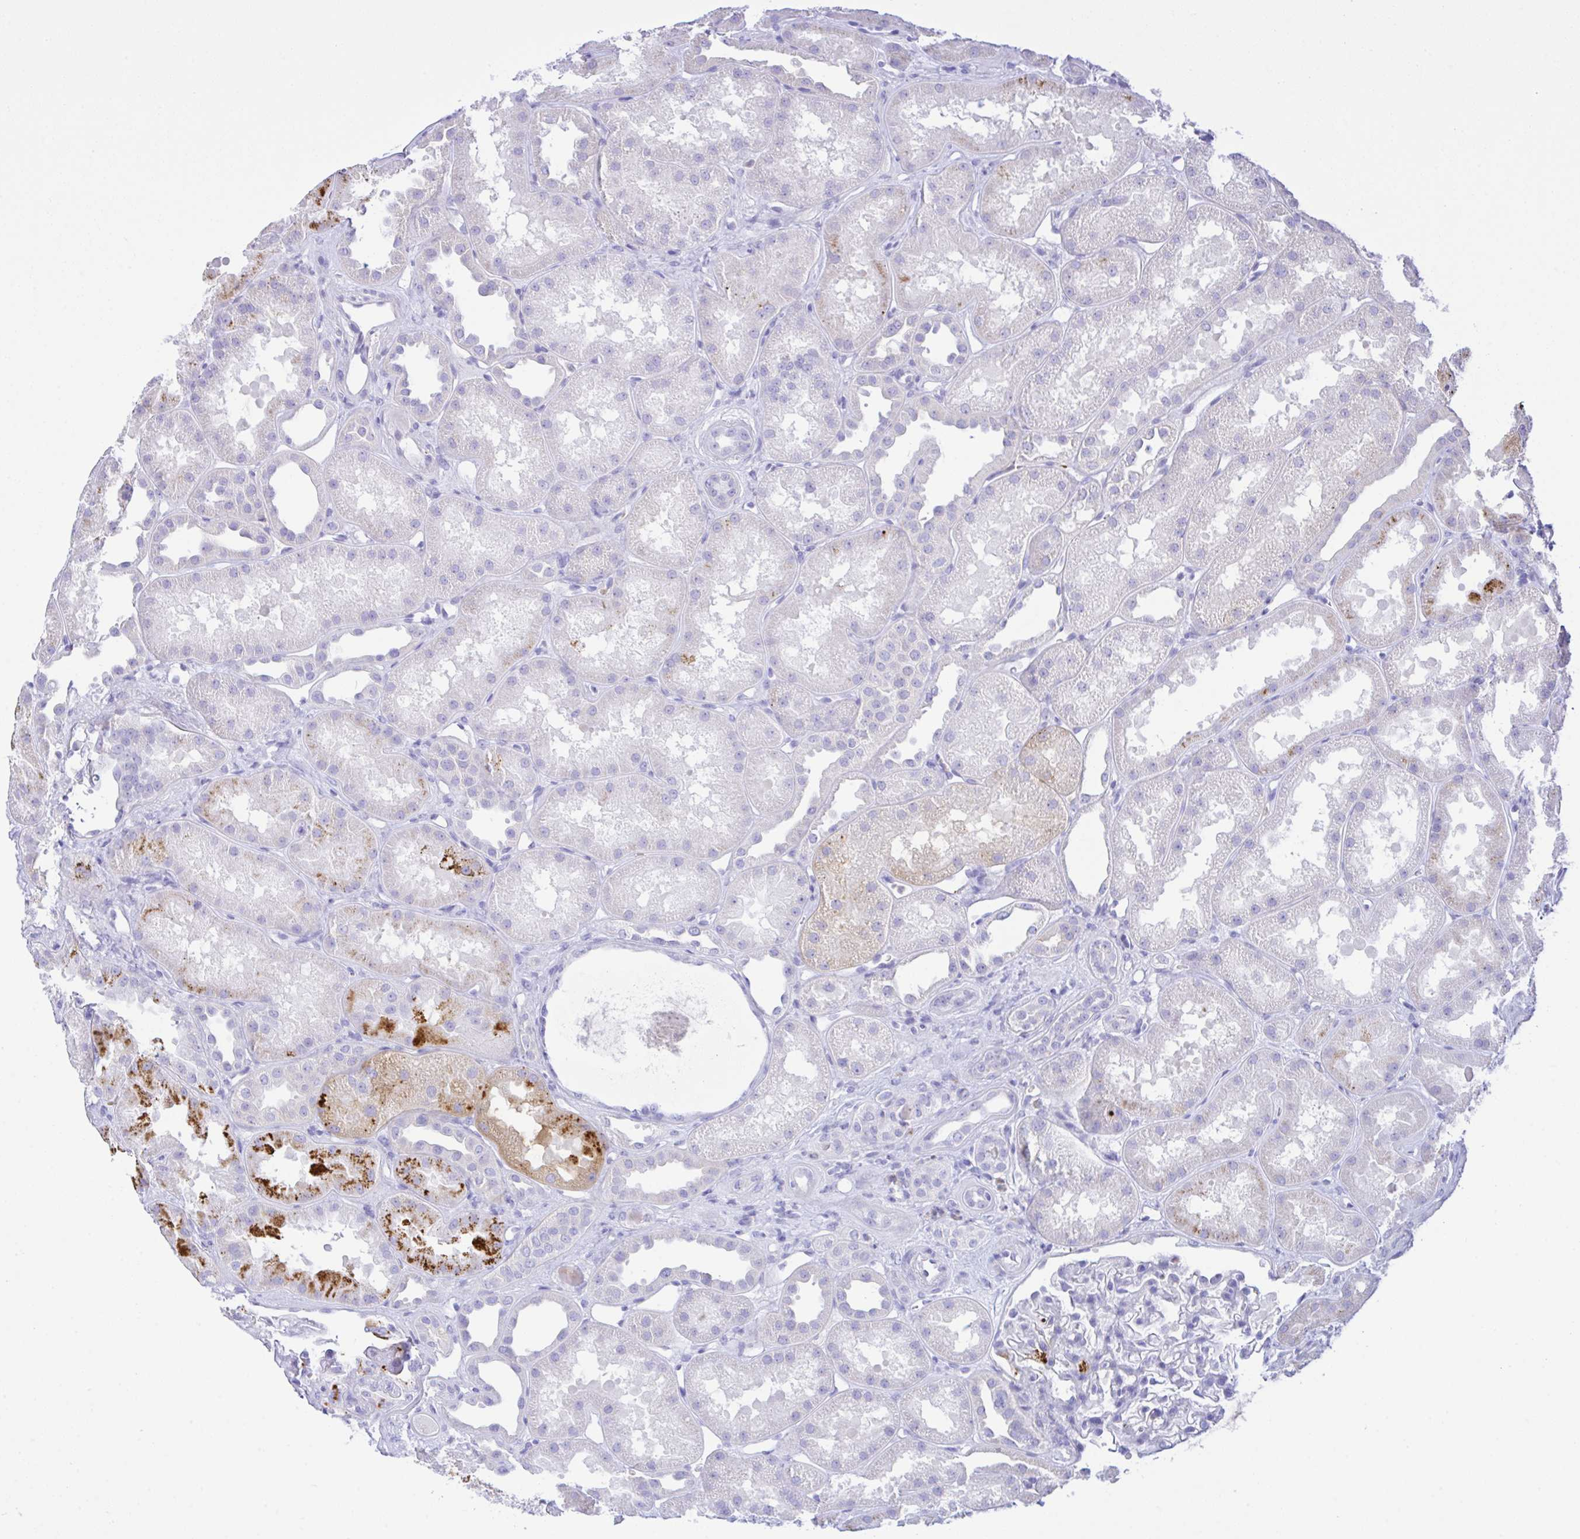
{"staining": {"intensity": "negative", "quantity": "none", "location": "none"}, "tissue": "kidney", "cell_type": "Cells in glomeruli", "image_type": "normal", "snomed": [{"axis": "morphology", "description": "Normal tissue, NOS"}, {"axis": "topography", "description": "Kidney"}], "caption": "This image is of benign kidney stained with immunohistochemistry to label a protein in brown with the nuclei are counter-stained blue. There is no staining in cells in glomeruli. (Brightfield microscopy of DAB (3,3'-diaminobenzidine) immunohistochemistry (IHC) at high magnification).", "gene": "ZNF221", "patient": {"sex": "male", "age": 61}}